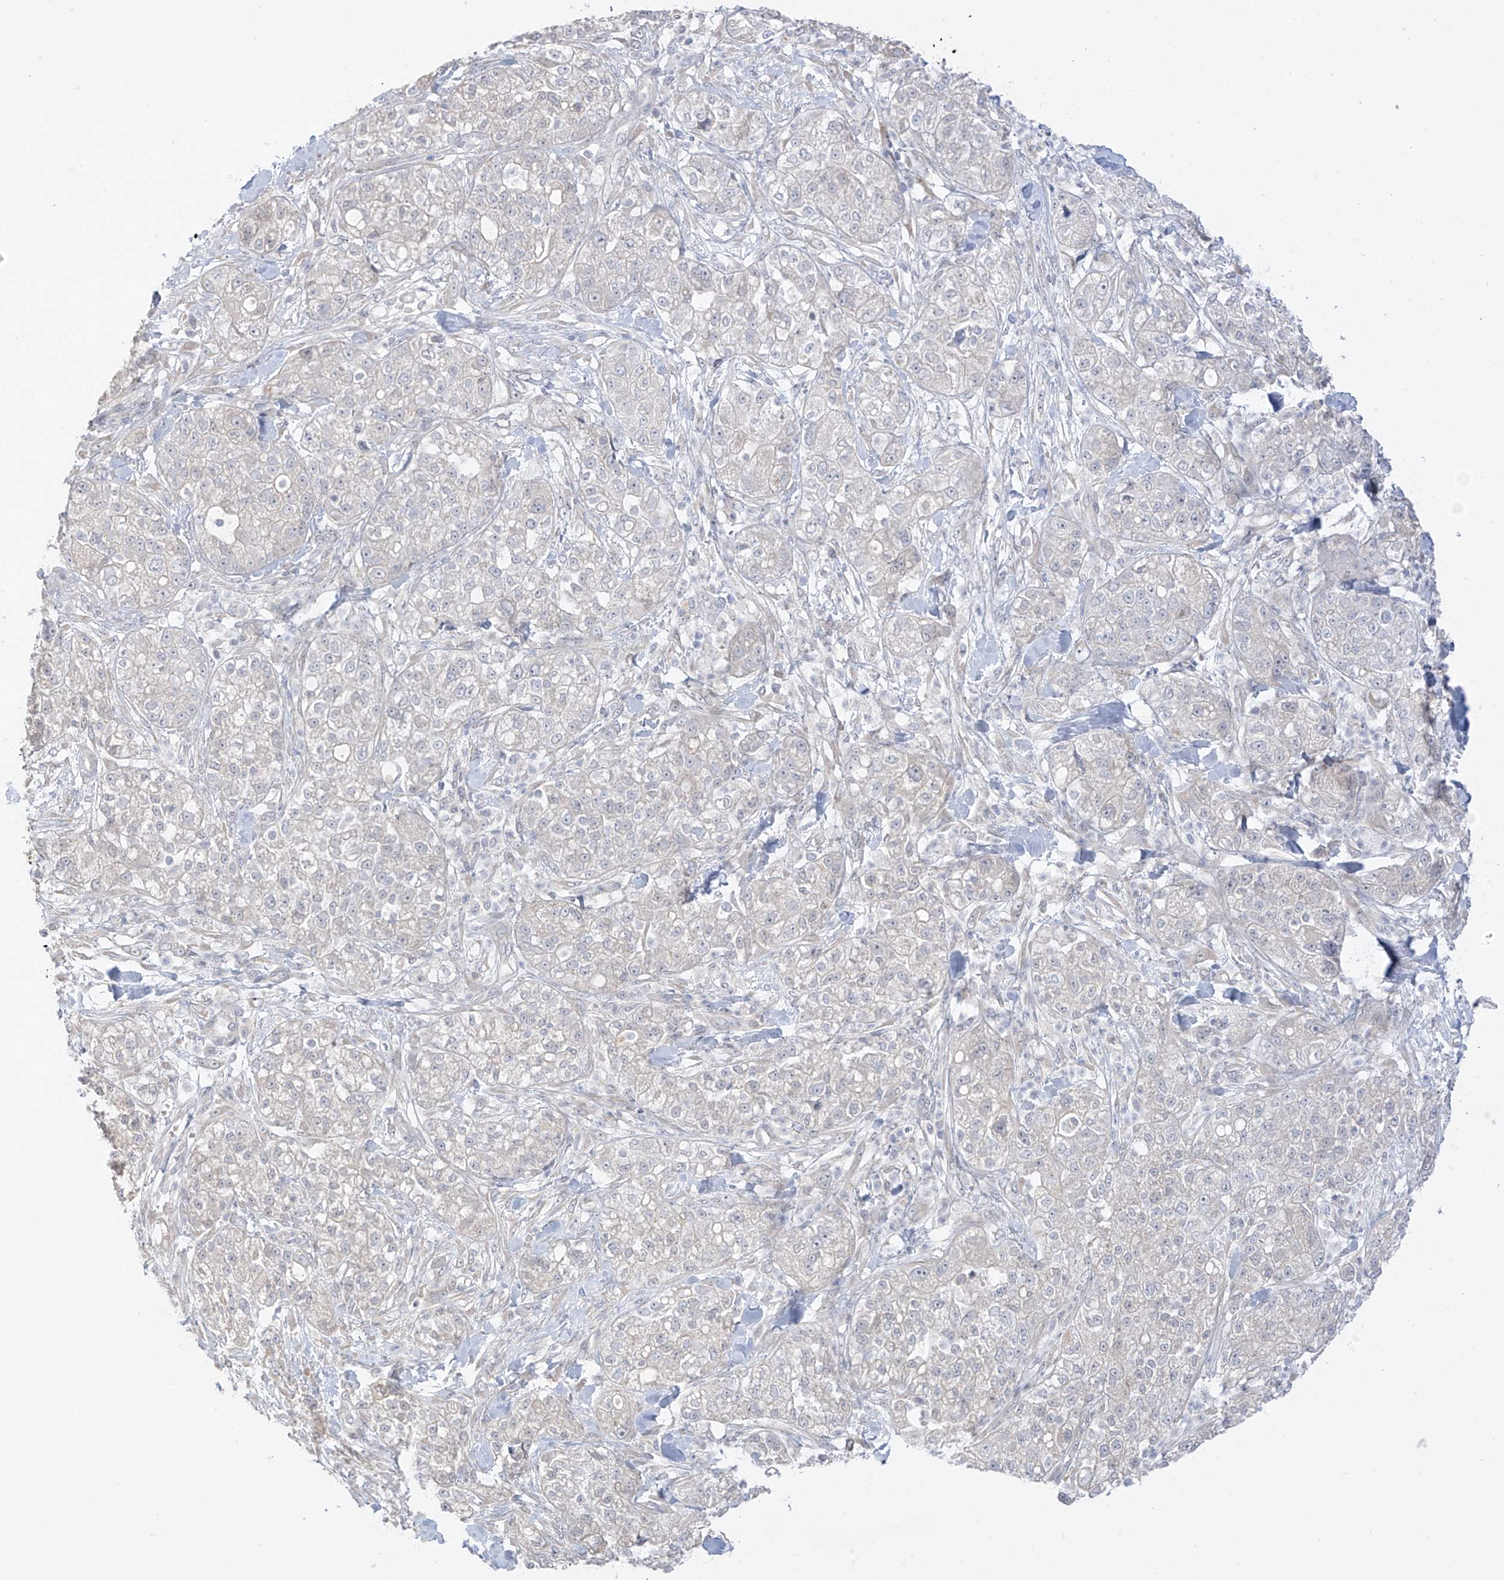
{"staining": {"intensity": "negative", "quantity": "none", "location": "none"}, "tissue": "pancreatic cancer", "cell_type": "Tumor cells", "image_type": "cancer", "snomed": [{"axis": "morphology", "description": "Adenocarcinoma, NOS"}, {"axis": "topography", "description": "Pancreas"}], "caption": "IHC of human pancreatic cancer displays no positivity in tumor cells.", "gene": "DCDC2", "patient": {"sex": "female", "age": 78}}